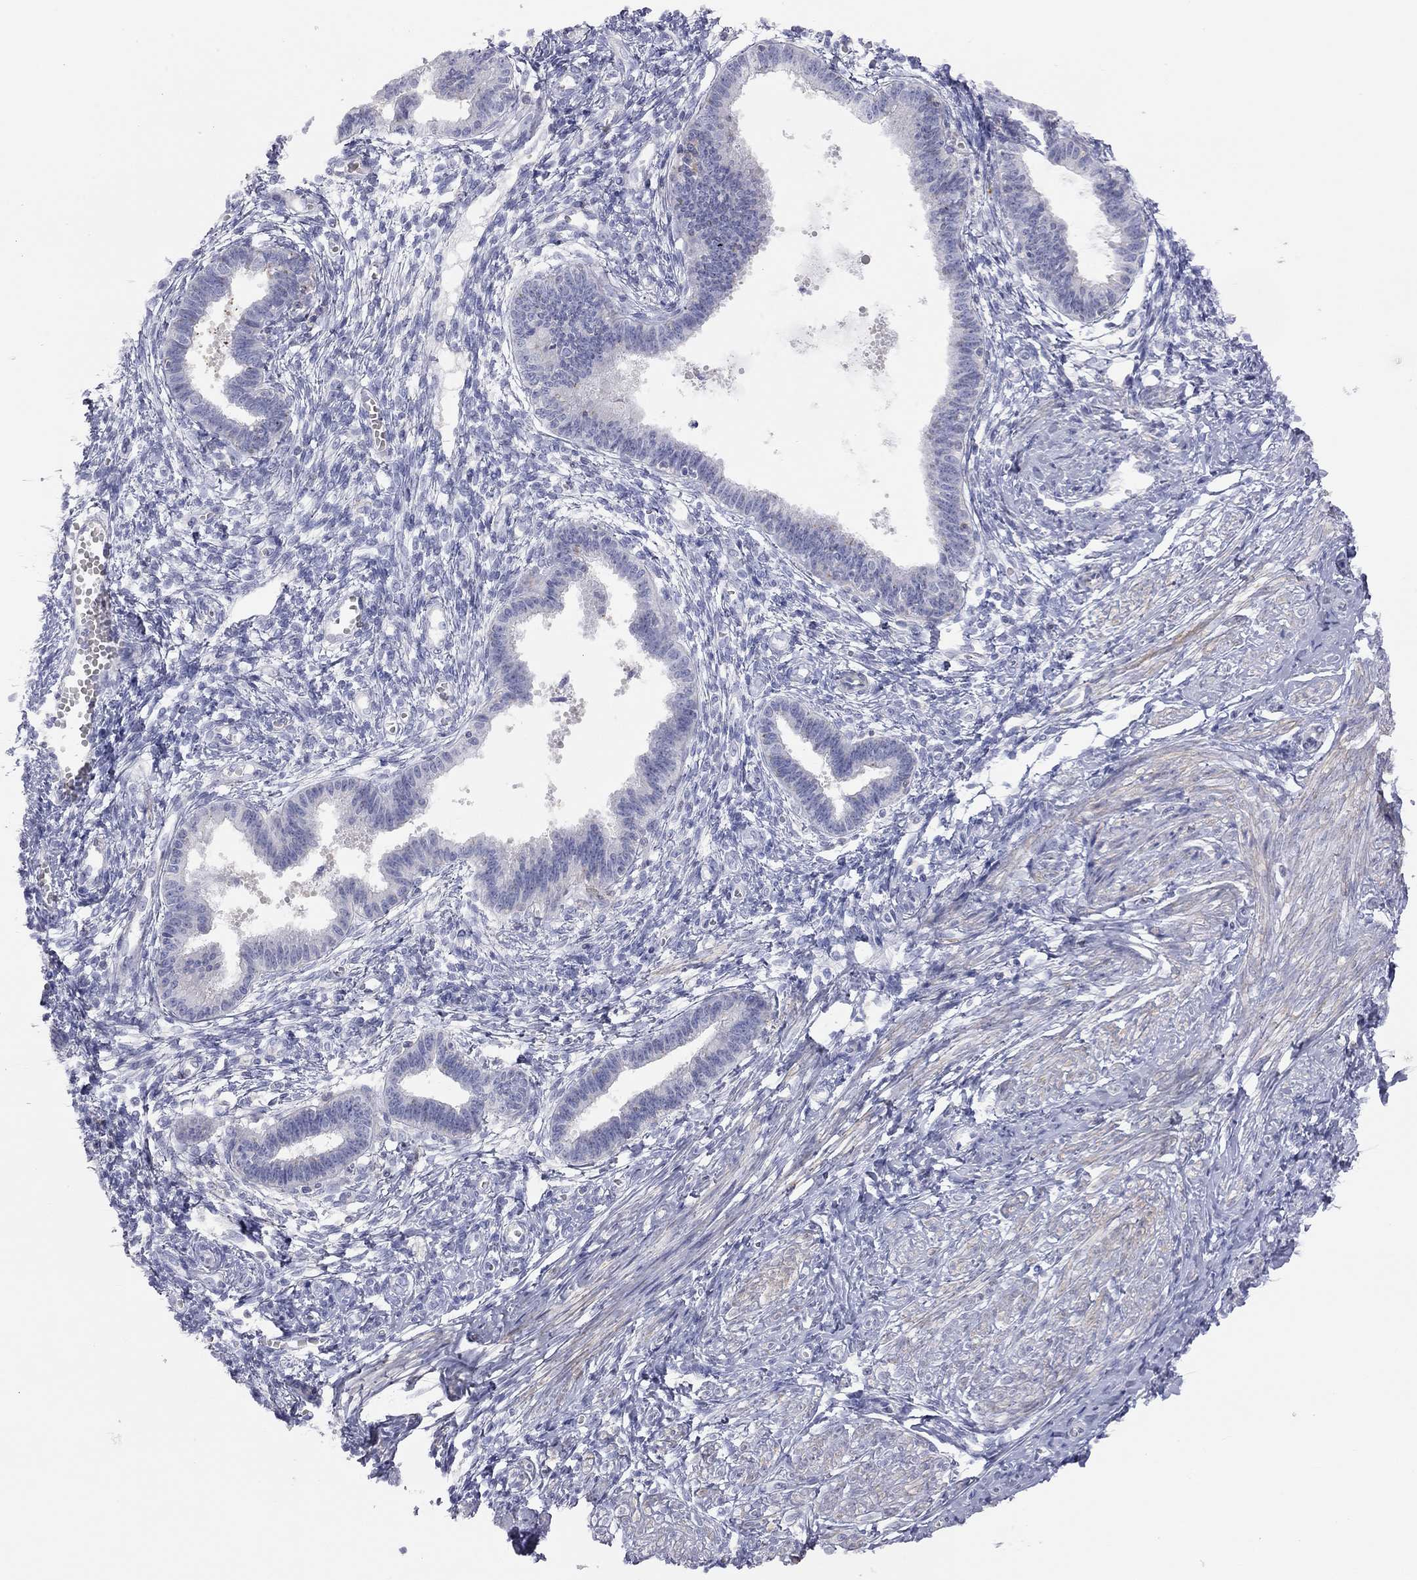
{"staining": {"intensity": "negative", "quantity": "none", "location": "none"}, "tissue": "endometrium", "cell_type": "Cells in endometrial stroma", "image_type": "normal", "snomed": [{"axis": "morphology", "description": "Normal tissue, NOS"}, {"axis": "topography", "description": "Cervix"}, {"axis": "topography", "description": "Endometrium"}], "caption": "IHC image of benign endometrium stained for a protein (brown), which demonstrates no staining in cells in endometrial stroma.", "gene": "ADCYAP1", "patient": {"sex": "female", "age": 37}}